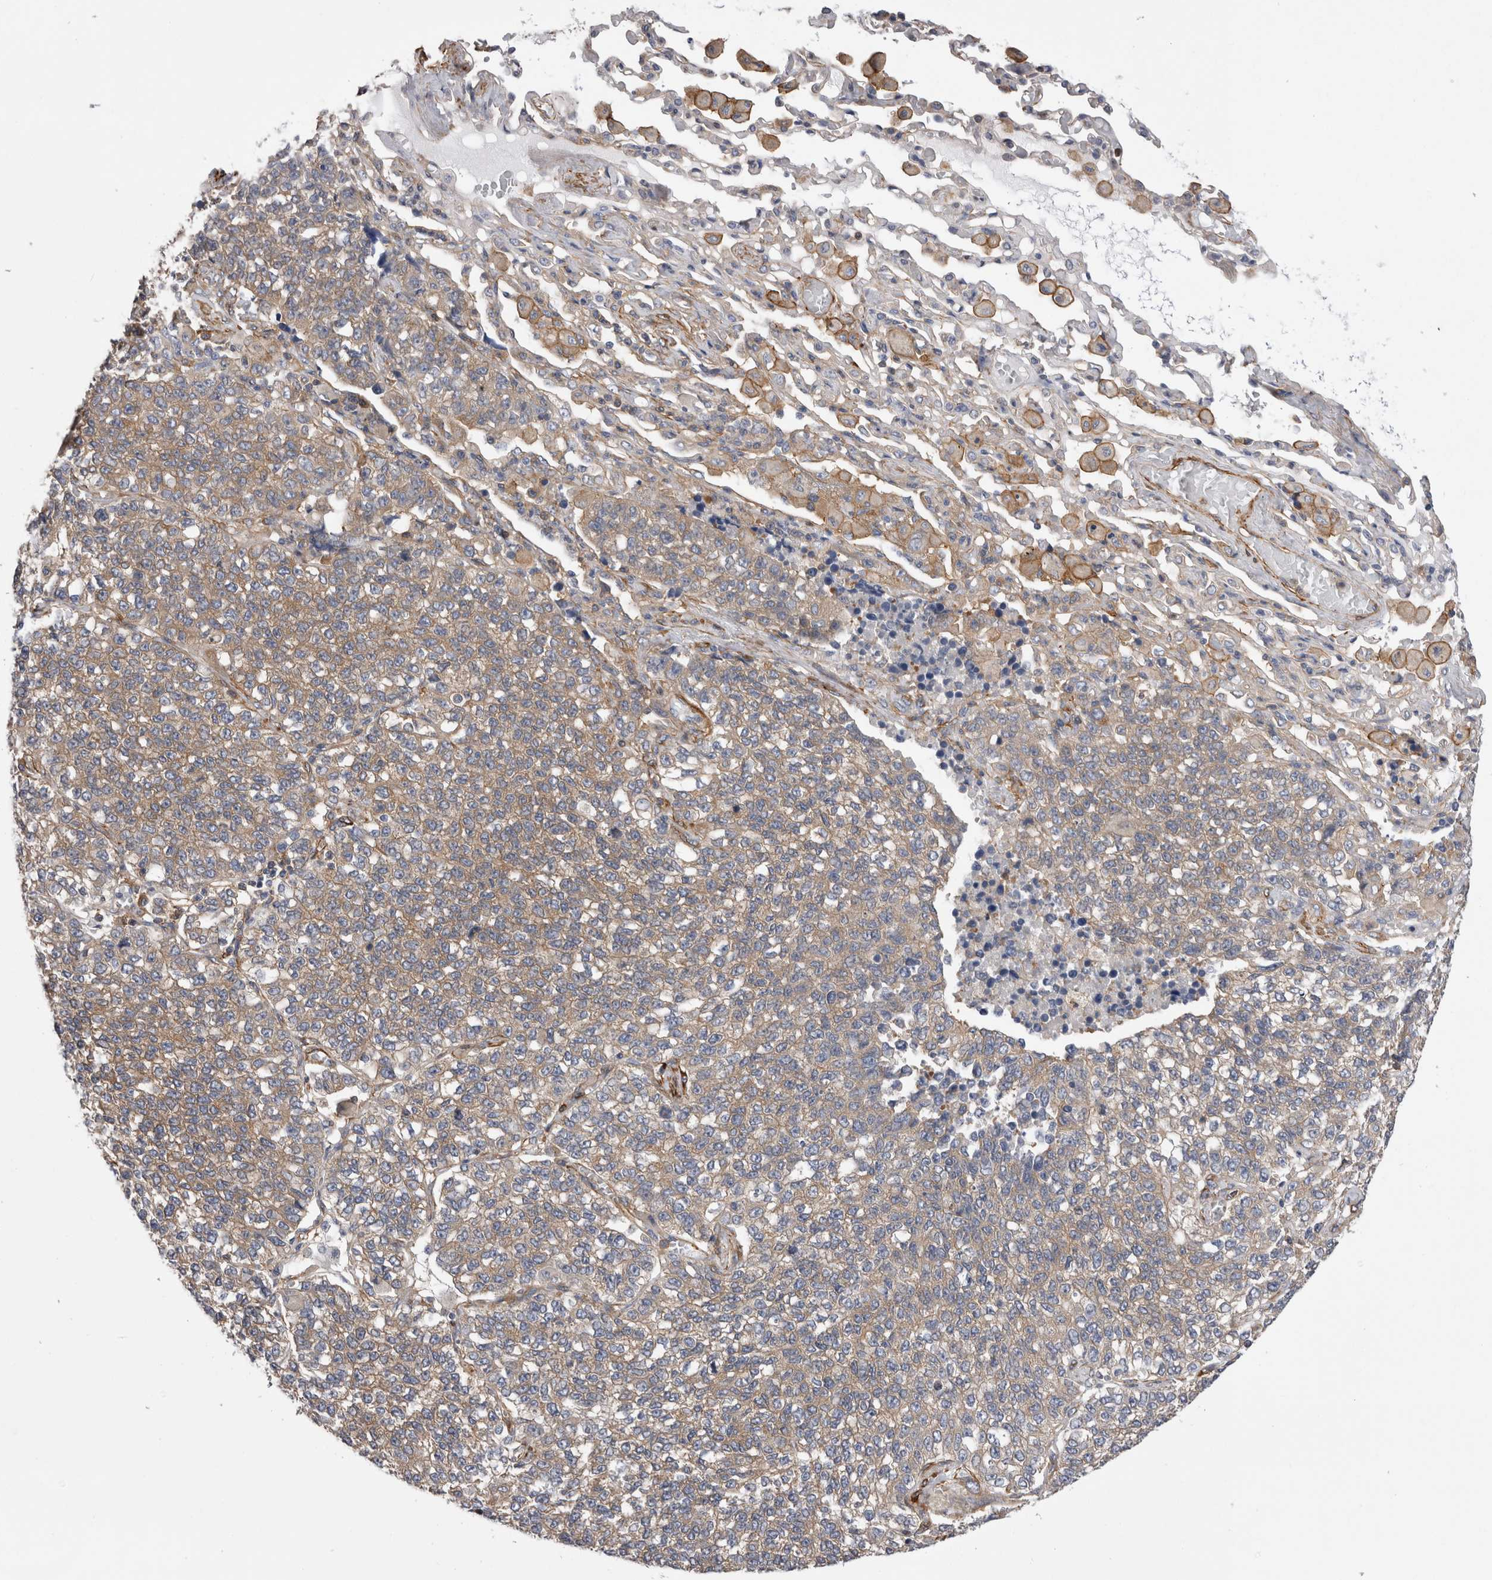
{"staining": {"intensity": "weak", "quantity": ">75%", "location": "cytoplasmic/membranous"}, "tissue": "lung cancer", "cell_type": "Tumor cells", "image_type": "cancer", "snomed": [{"axis": "morphology", "description": "Adenocarcinoma, NOS"}, {"axis": "topography", "description": "Lung"}], "caption": "A brown stain shows weak cytoplasmic/membranous staining of a protein in adenocarcinoma (lung) tumor cells.", "gene": "EPRS1", "patient": {"sex": "male", "age": 49}}